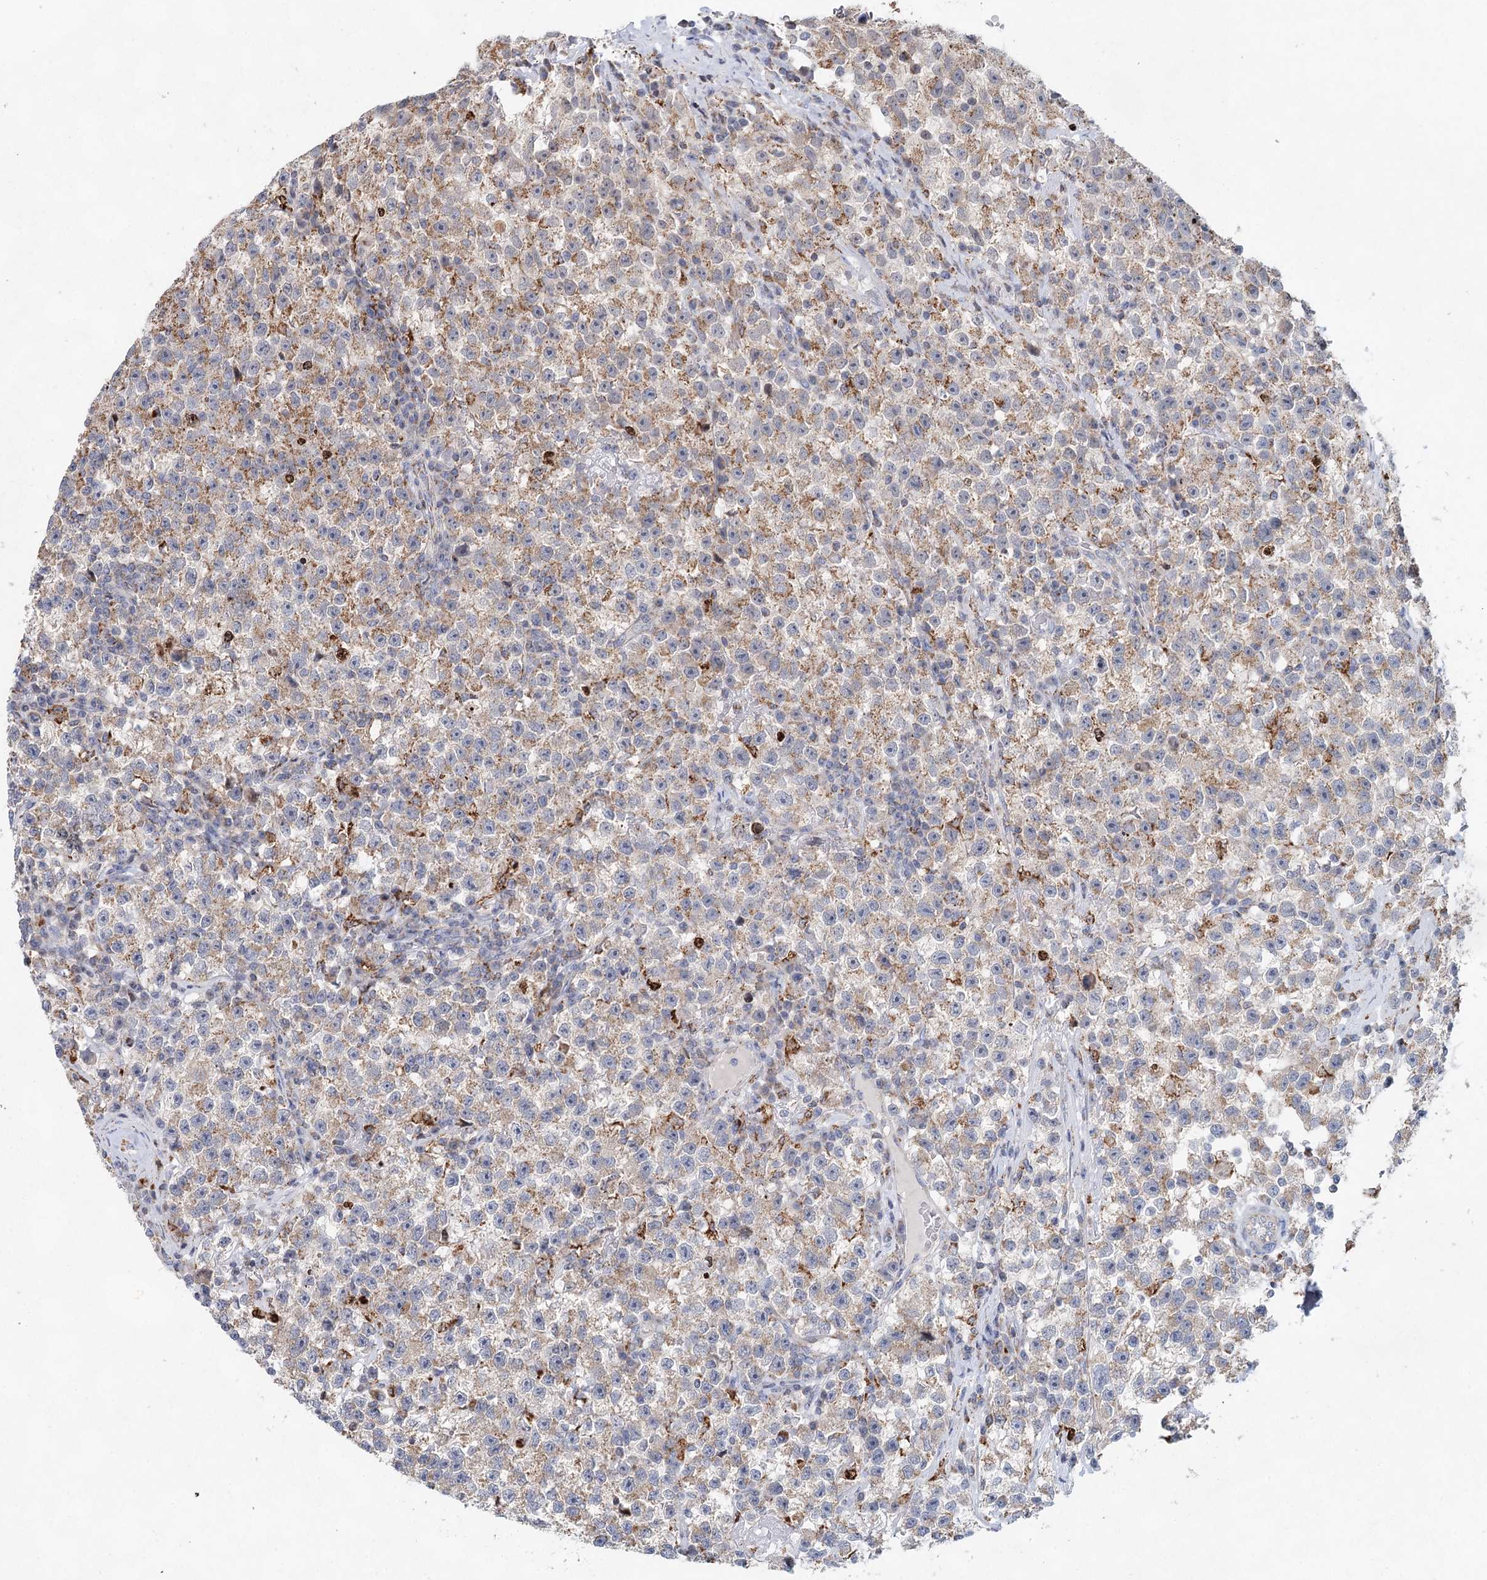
{"staining": {"intensity": "moderate", "quantity": "25%-75%", "location": "cytoplasmic/membranous"}, "tissue": "testis cancer", "cell_type": "Tumor cells", "image_type": "cancer", "snomed": [{"axis": "morphology", "description": "Seminoma, NOS"}, {"axis": "topography", "description": "Testis"}], "caption": "An IHC image of tumor tissue is shown. Protein staining in brown labels moderate cytoplasmic/membranous positivity in testis cancer (seminoma) within tumor cells. (brown staining indicates protein expression, while blue staining denotes nuclei).", "gene": "XPO6", "patient": {"sex": "male", "age": 22}}